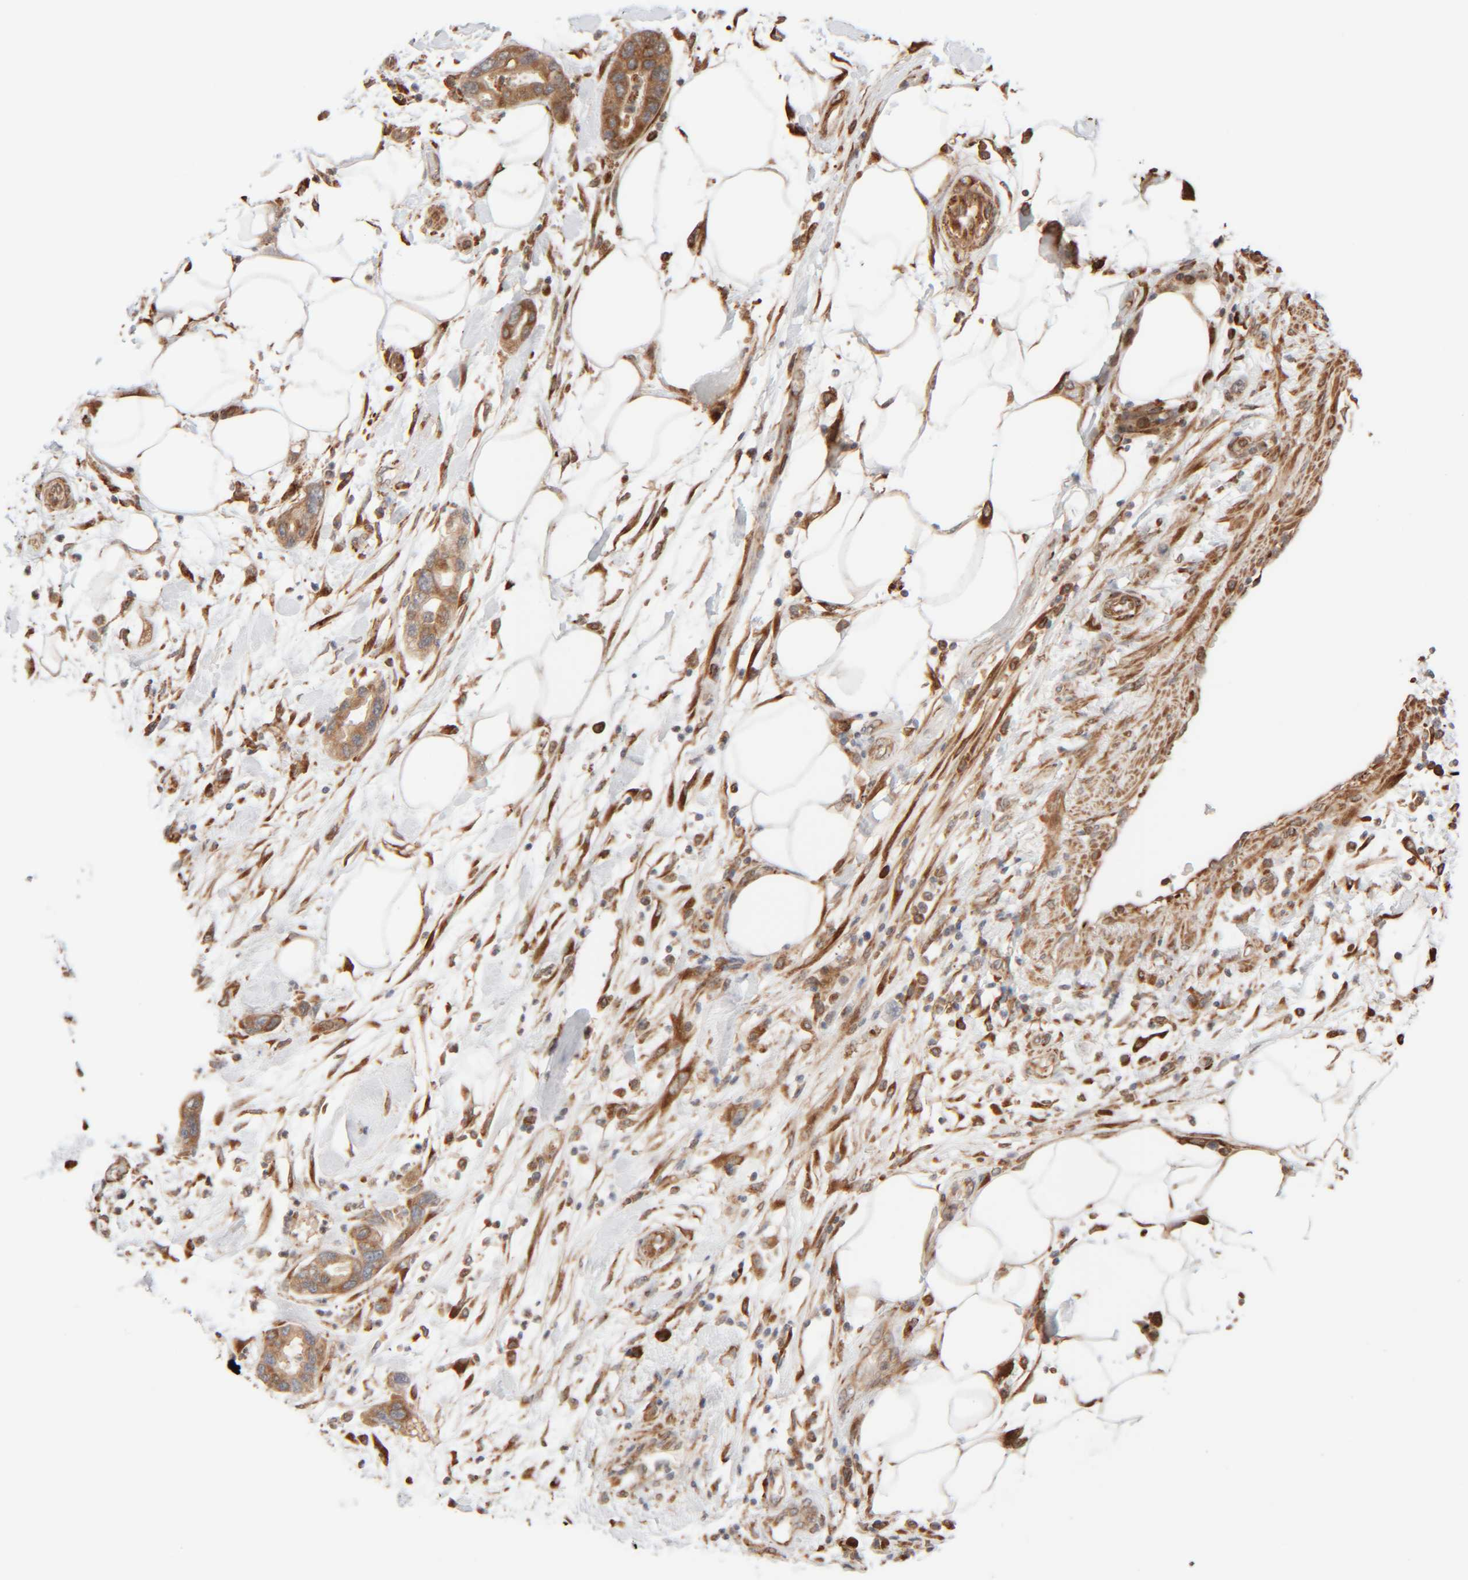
{"staining": {"intensity": "moderate", "quantity": ">75%", "location": "cytoplasmic/membranous"}, "tissue": "pancreatic cancer", "cell_type": "Tumor cells", "image_type": "cancer", "snomed": [{"axis": "morphology", "description": "Normal tissue, NOS"}, {"axis": "morphology", "description": "Adenocarcinoma, NOS"}, {"axis": "topography", "description": "Pancreas"}], "caption": "This is a micrograph of IHC staining of pancreatic cancer, which shows moderate staining in the cytoplasmic/membranous of tumor cells.", "gene": "INTS1", "patient": {"sex": "female", "age": 71}}